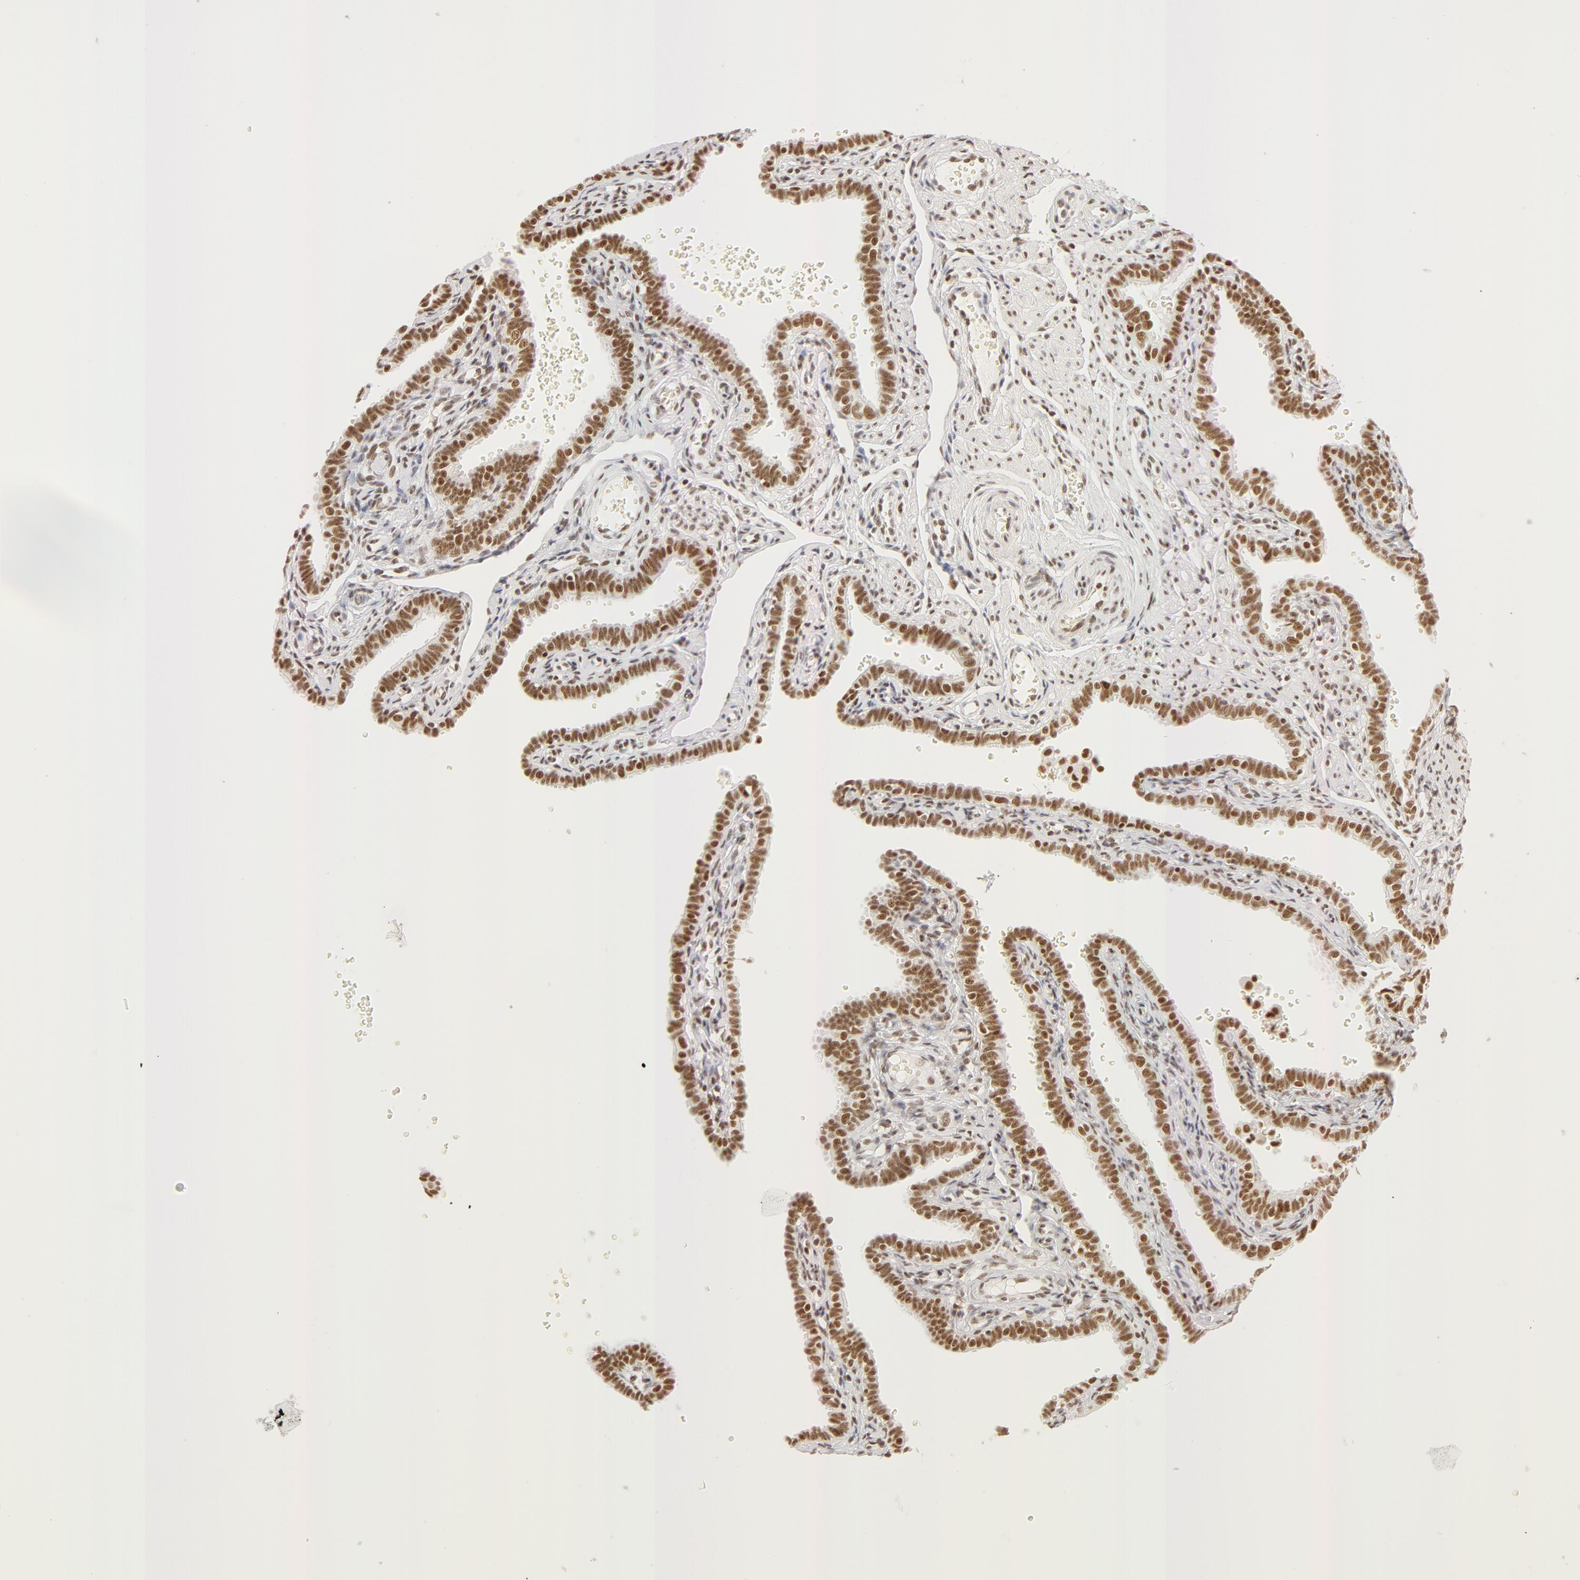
{"staining": {"intensity": "moderate", "quantity": ">75%", "location": "nuclear"}, "tissue": "fallopian tube", "cell_type": "Glandular cells", "image_type": "normal", "snomed": [{"axis": "morphology", "description": "Normal tissue, NOS"}, {"axis": "topography", "description": "Fallopian tube"}], "caption": "Immunohistochemistry histopathology image of unremarkable fallopian tube stained for a protein (brown), which demonstrates medium levels of moderate nuclear staining in approximately >75% of glandular cells.", "gene": "RBM39", "patient": {"sex": "female", "age": 35}}